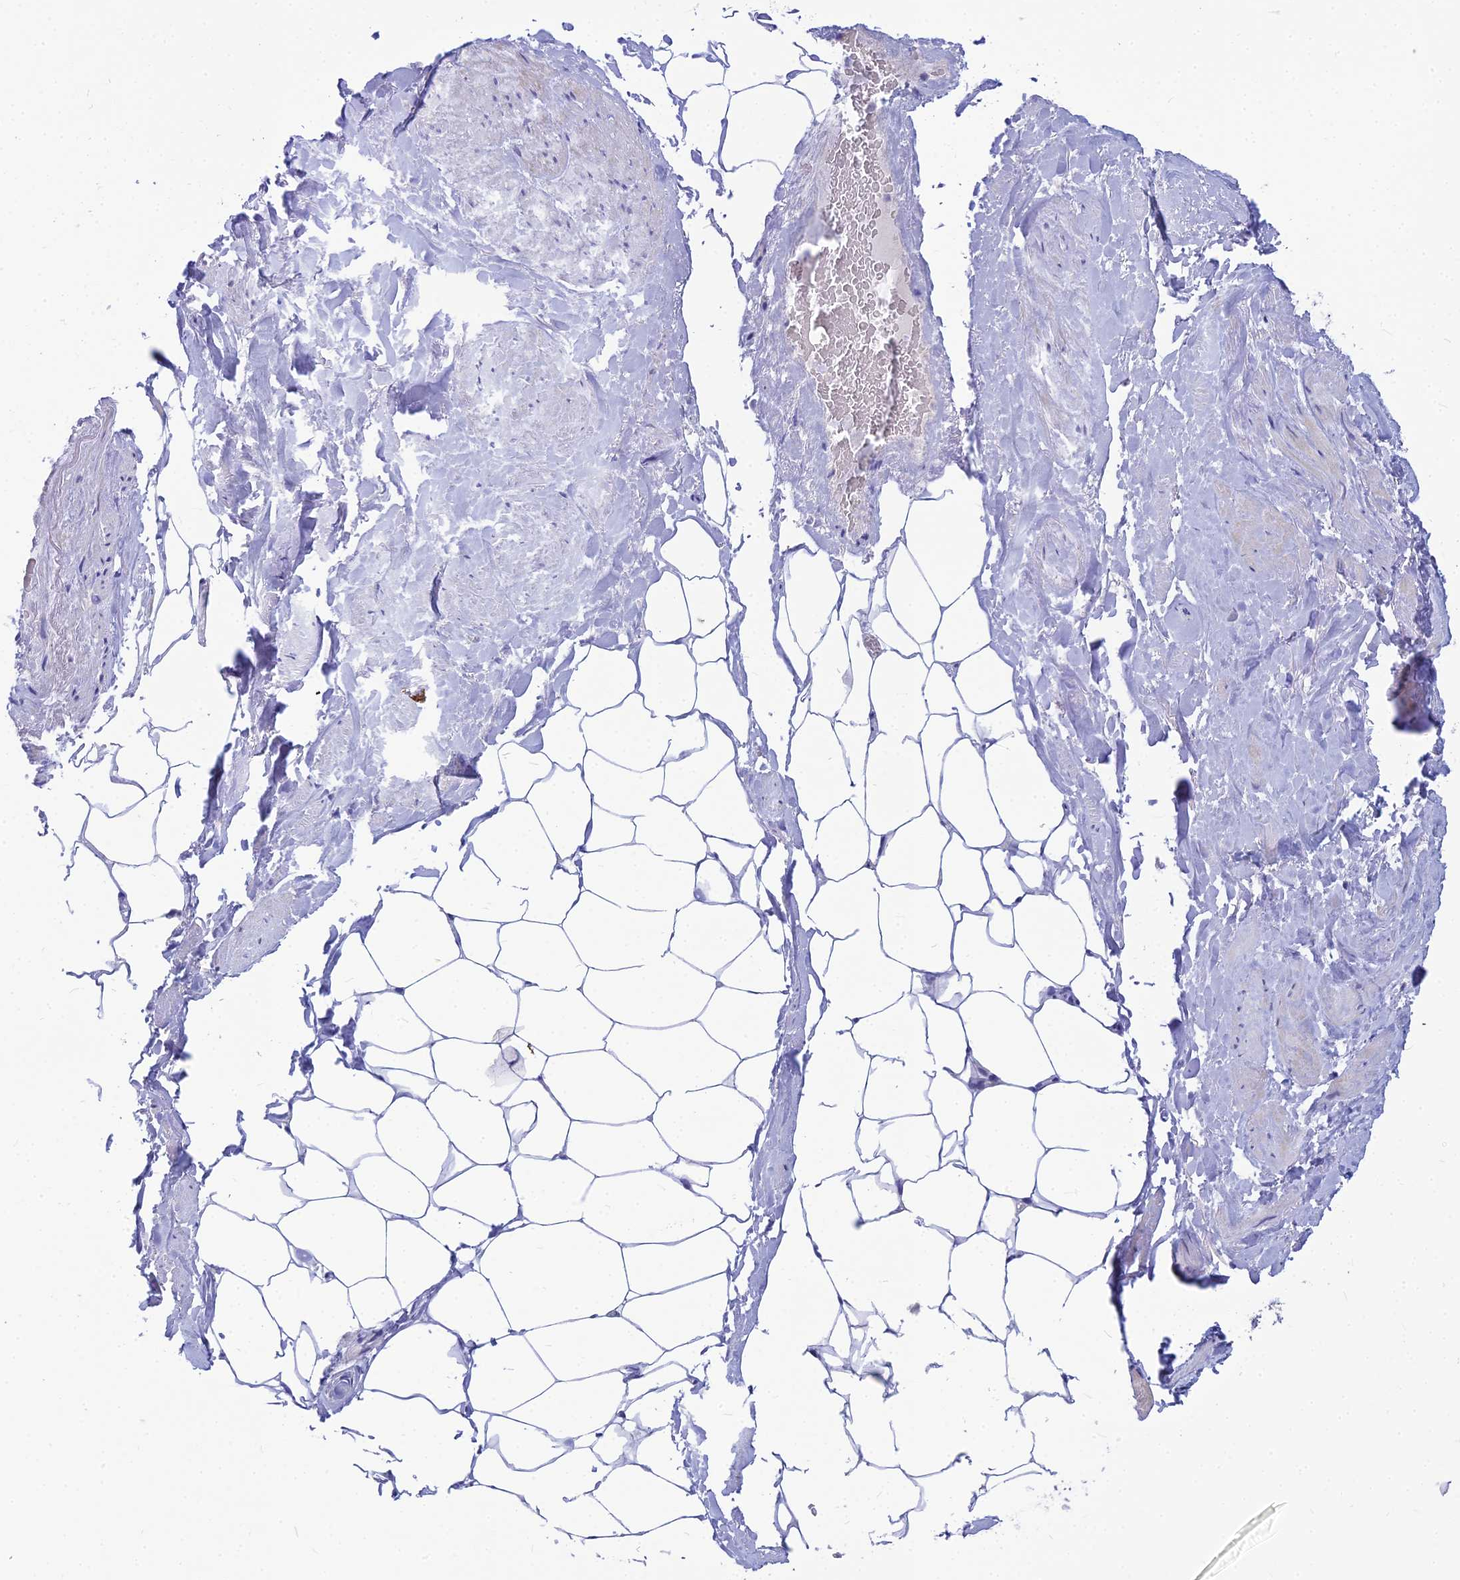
{"staining": {"intensity": "negative", "quantity": "none", "location": "none"}, "tissue": "adipose tissue", "cell_type": "Adipocytes", "image_type": "normal", "snomed": [{"axis": "morphology", "description": "Normal tissue, NOS"}, {"axis": "morphology", "description": "Adenocarcinoma, Low grade"}, {"axis": "topography", "description": "Prostate"}, {"axis": "topography", "description": "Peripheral nerve tissue"}], "caption": "There is no significant positivity in adipocytes of adipose tissue. (DAB (3,3'-diaminobenzidine) immunohistochemistry with hematoxylin counter stain).", "gene": "ENSG00000285920", "patient": {"sex": "male", "age": 63}}